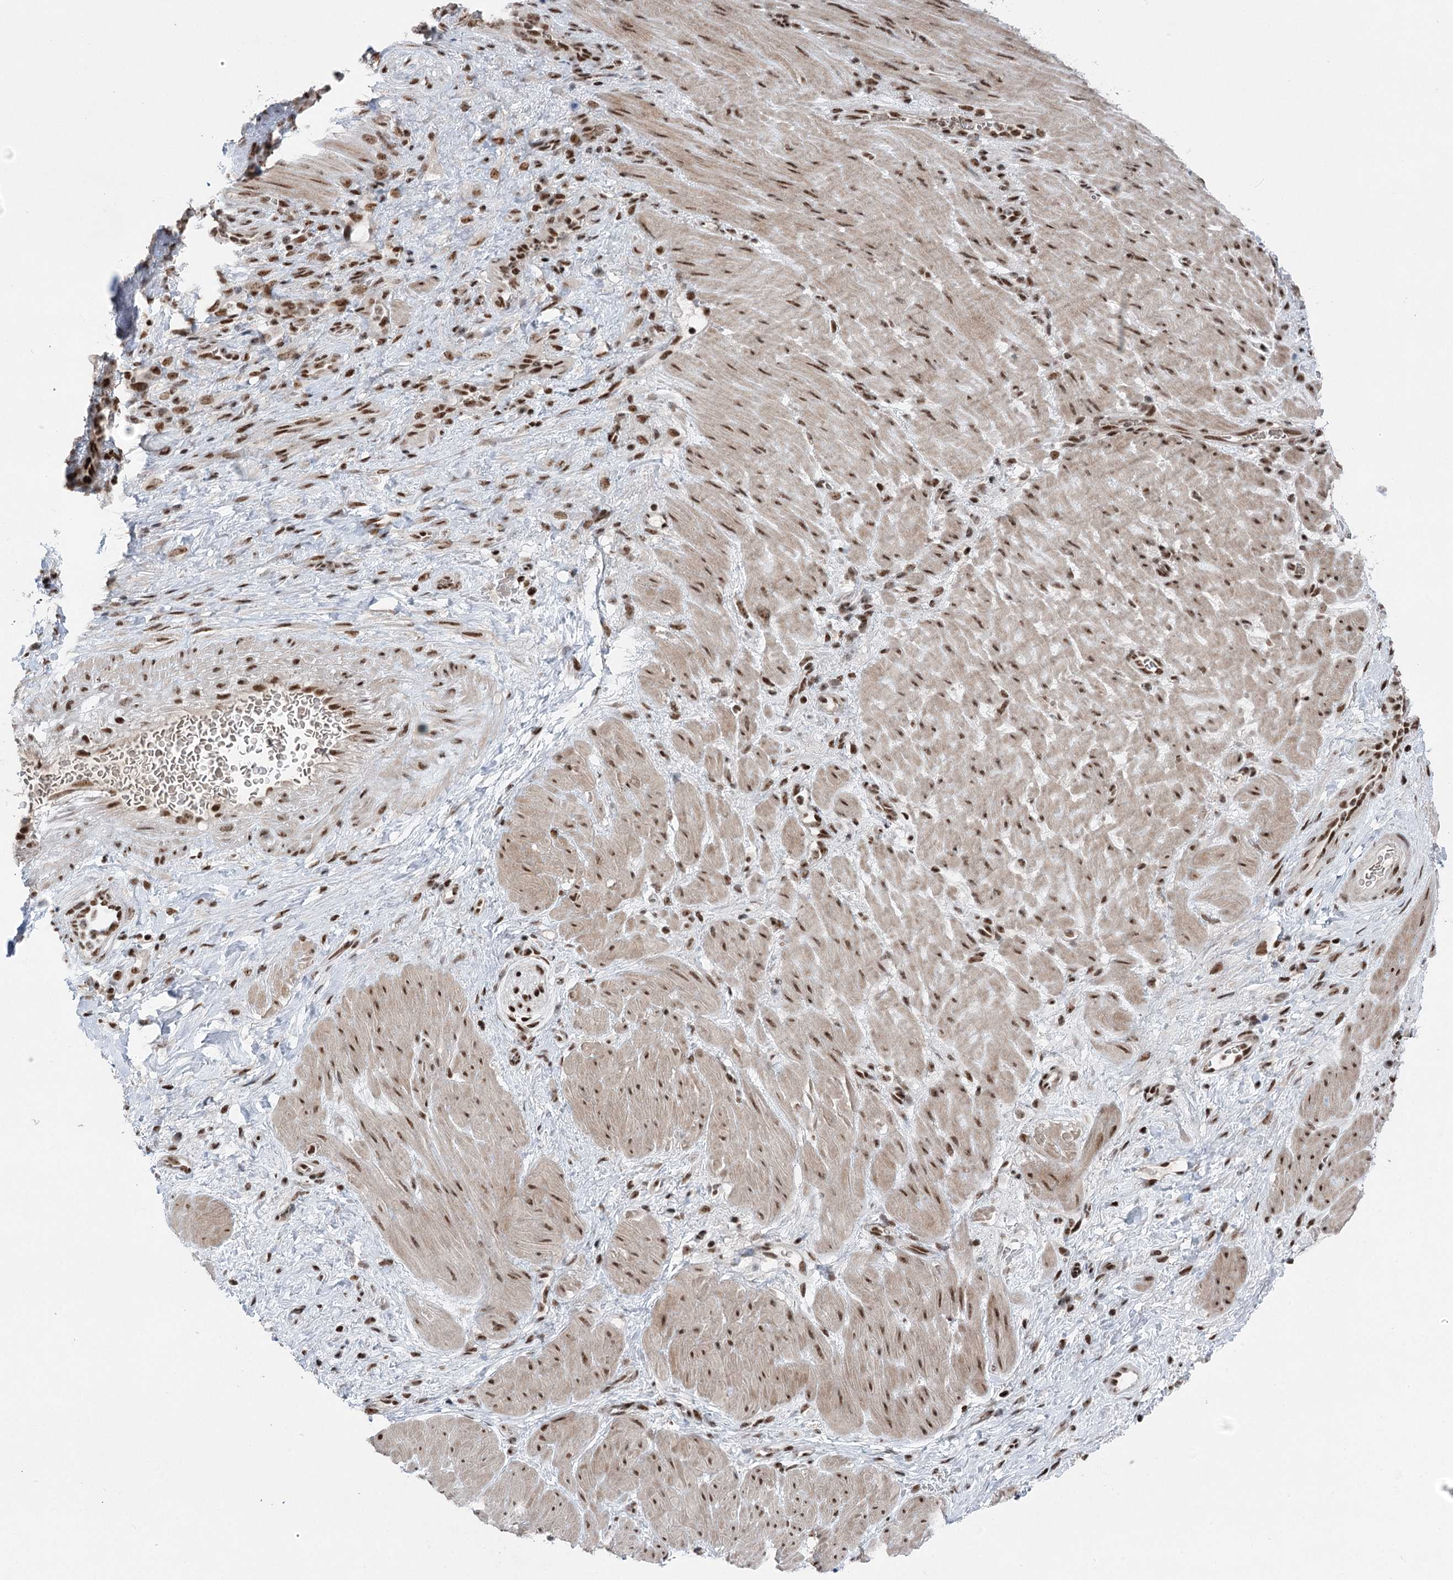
{"staining": {"intensity": "moderate", "quantity": ">75%", "location": "cytoplasmic/membranous,nuclear"}, "tissue": "stomach cancer", "cell_type": "Tumor cells", "image_type": "cancer", "snomed": [{"axis": "morphology", "description": "Adenocarcinoma, NOS"}, {"axis": "topography", "description": "Stomach"}], "caption": "Adenocarcinoma (stomach) was stained to show a protein in brown. There is medium levels of moderate cytoplasmic/membranous and nuclear expression in approximately >75% of tumor cells.", "gene": "CGGBP1", "patient": {"sex": "male", "age": 48}}